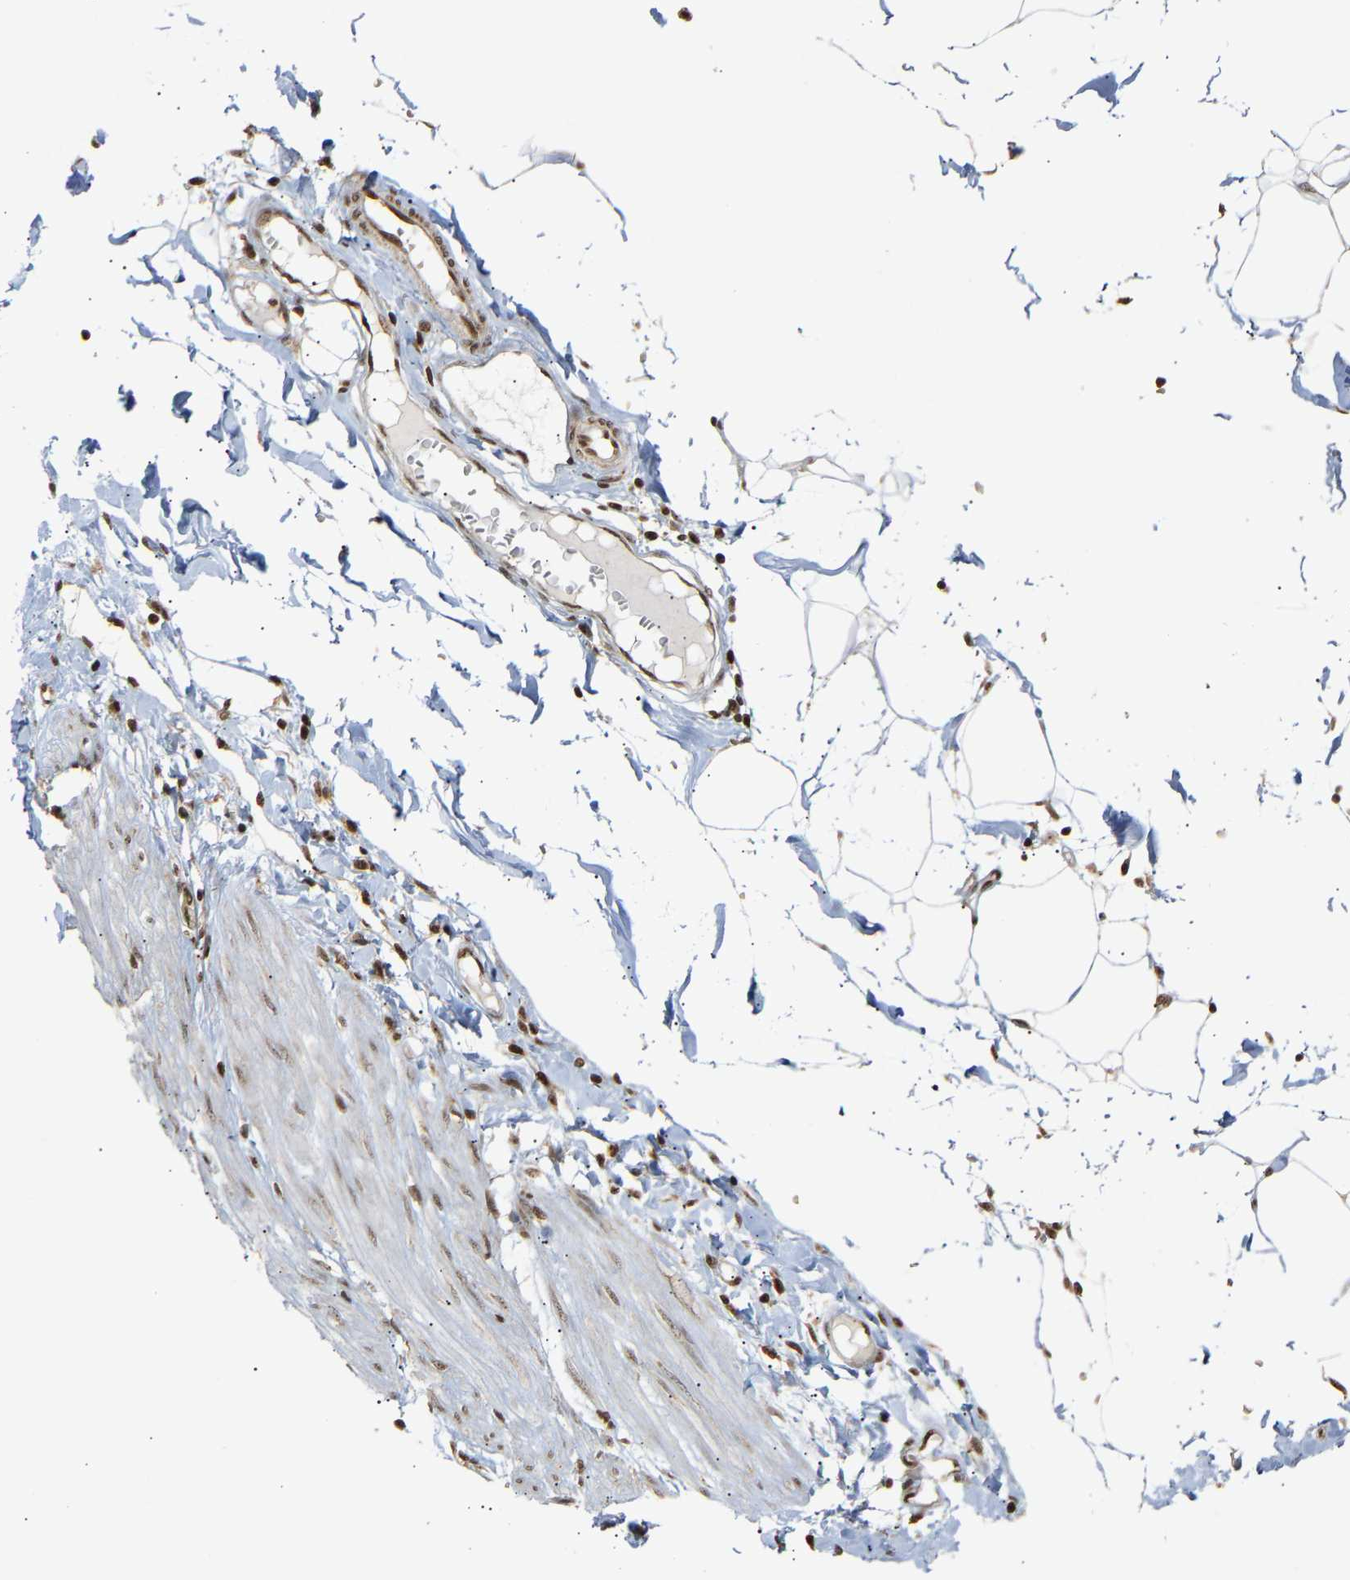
{"staining": {"intensity": "strong", "quantity": ">75%", "location": "nuclear"}, "tissue": "adipose tissue", "cell_type": "Adipocytes", "image_type": "normal", "snomed": [{"axis": "morphology", "description": "Normal tissue, NOS"}, {"axis": "morphology", "description": "Adenocarcinoma, NOS"}, {"axis": "topography", "description": "Colon"}, {"axis": "topography", "description": "Peripheral nerve tissue"}], "caption": "High-magnification brightfield microscopy of benign adipose tissue stained with DAB (3,3'-diaminobenzidine) (brown) and counterstained with hematoxylin (blue). adipocytes exhibit strong nuclear staining is seen in approximately>75% of cells. The protein of interest is stained brown, and the nuclei are stained in blue (DAB IHC with brightfield microscopy, high magnification).", "gene": "ALYREF", "patient": {"sex": "male", "age": 14}}